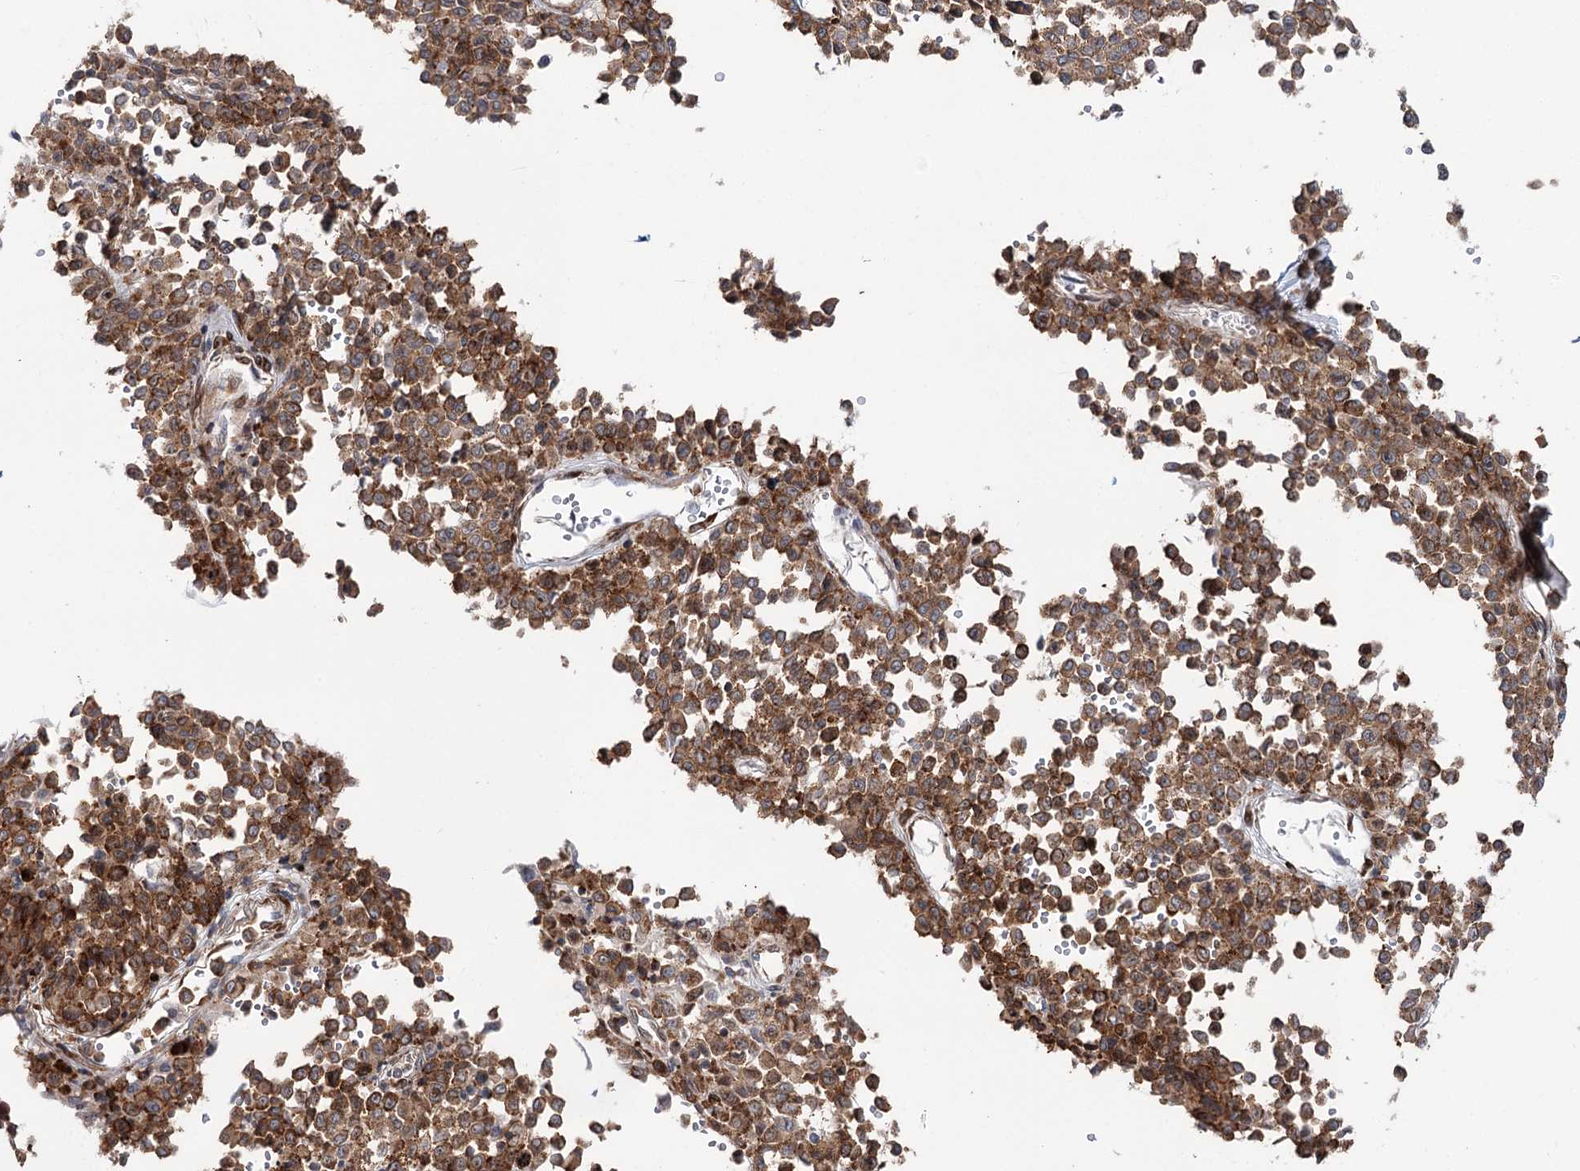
{"staining": {"intensity": "moderate", "quantity": ">75%", "location": "cytoplasmic/membranous"}, "tissue": "melanoma", "cell_type": "Tumor cells", "image_type": "cancer", "snomed": [{"axis": "morphology", "description": "Malignant melanoma, Metastatic site"}, {"axis": "topography", "description": "Pancreas"}], "caption": "Malignant melanoma (metastatic site) stained for a protein (brown) shows moderate cytoplasmic/membranous positive expression in approximately >75% of tumor cells.", "gene": "VWA2", "patient": {"sex": "female", "age": 30}}